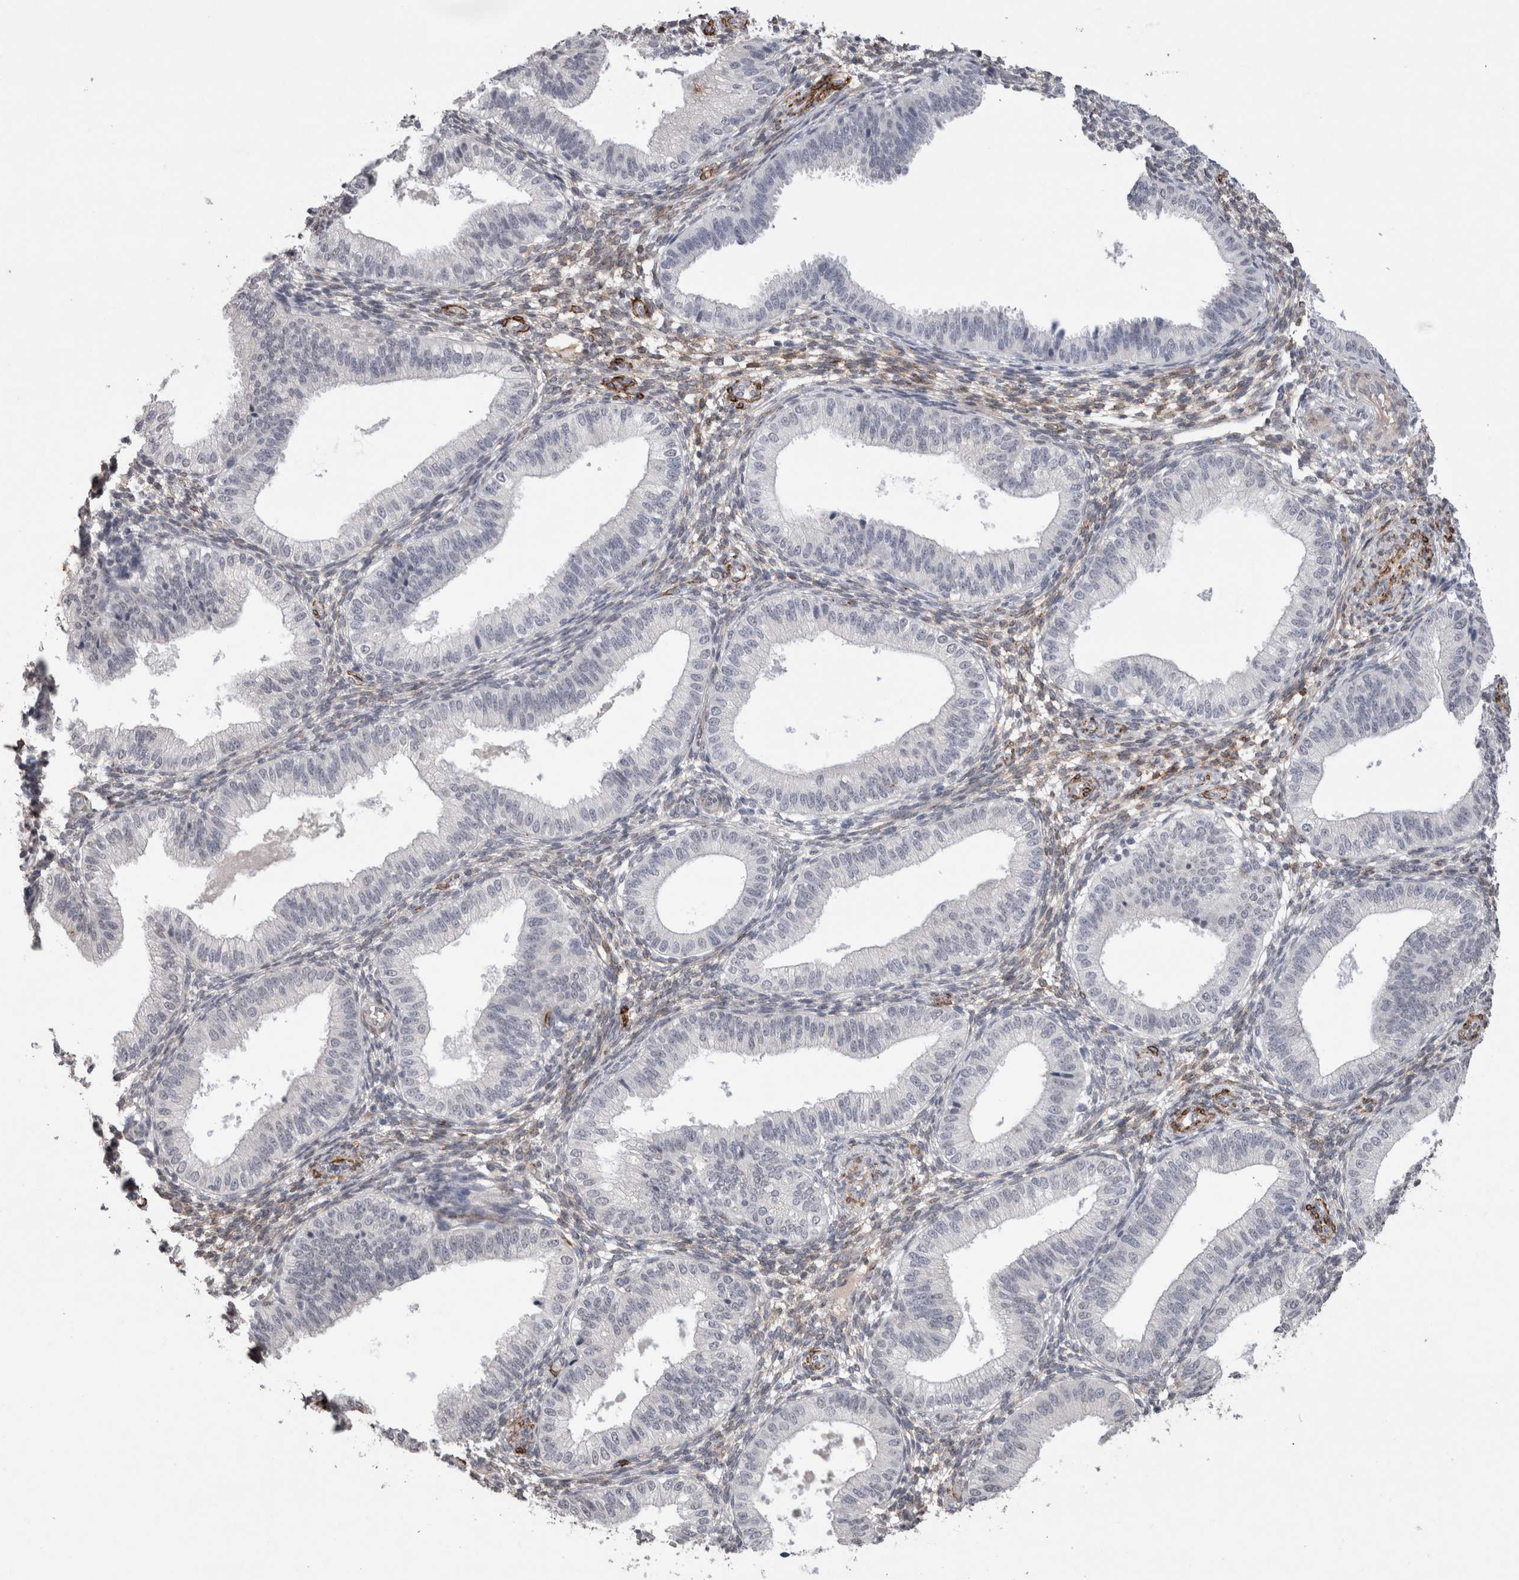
{"staining": {"intensity": "negative", "quantity": "none", "location": "none"}, "tissue": "endometrium", "cell_type": "Cells in endometrial stroma", "image_type": "normal", "snomed": [{"axis": "morphology", "description": "Normal tissue, NOS"}, {"axis": "topography", "description": "Endometrium"}], "caption": "Immunohistochemistry of unremarkable endometrium displays no staining in cells in endometrial stroma. Nuclei are stained in blue.", "gene": "CDH13", "patient": {"sex": "female", "age": 39}}